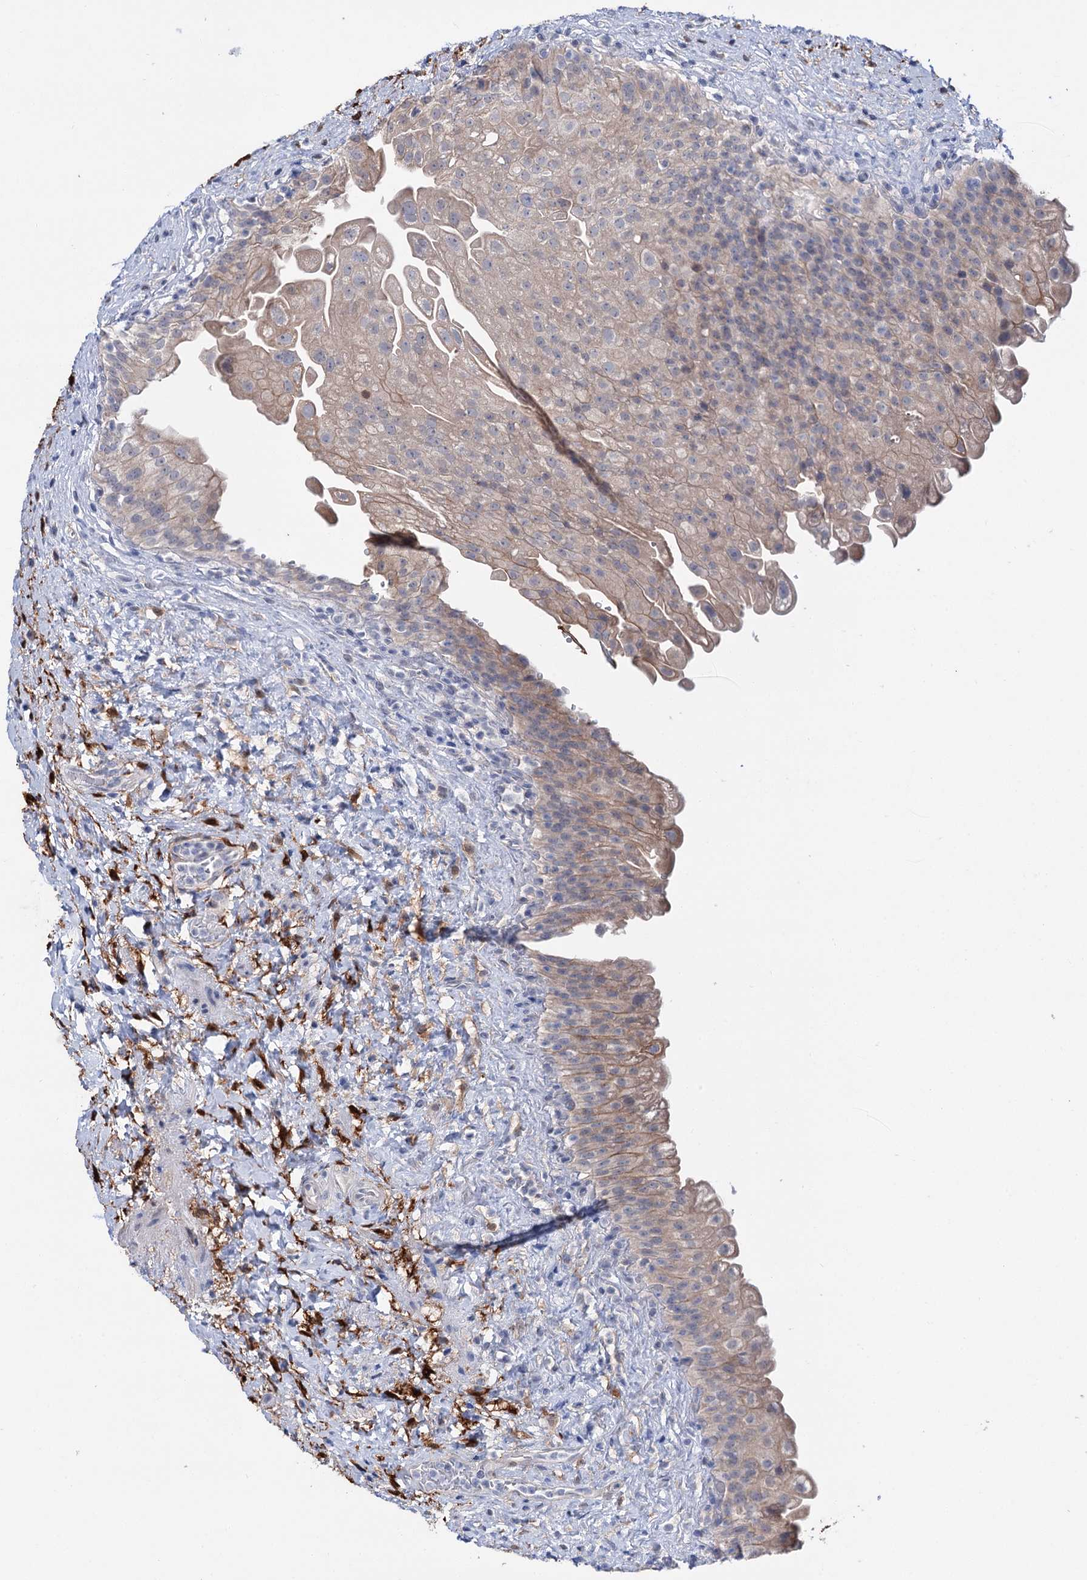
{"staining": {"intensity": "moderate", "quantity": "<25%", "location": "cytoplasmic/membranous"}, "tissue": "urinary bladder", "cell_type": "Urothelial cells", "image_type": "normal", "snomed": [{"axis": "morphology", "description": "Normal tissue, NOS"}, {"axis": "topography", "description": "Urinary bladder"}], "caption": "About <25% of urothelial cells in unremarkable human urinary bladder reveal moderate cytoplasmic/membranous protein positivity as visualized by brown immunohistochemical staining.", "gene": "LYZL4", "patient": {"sex": "female", "age": 27}}